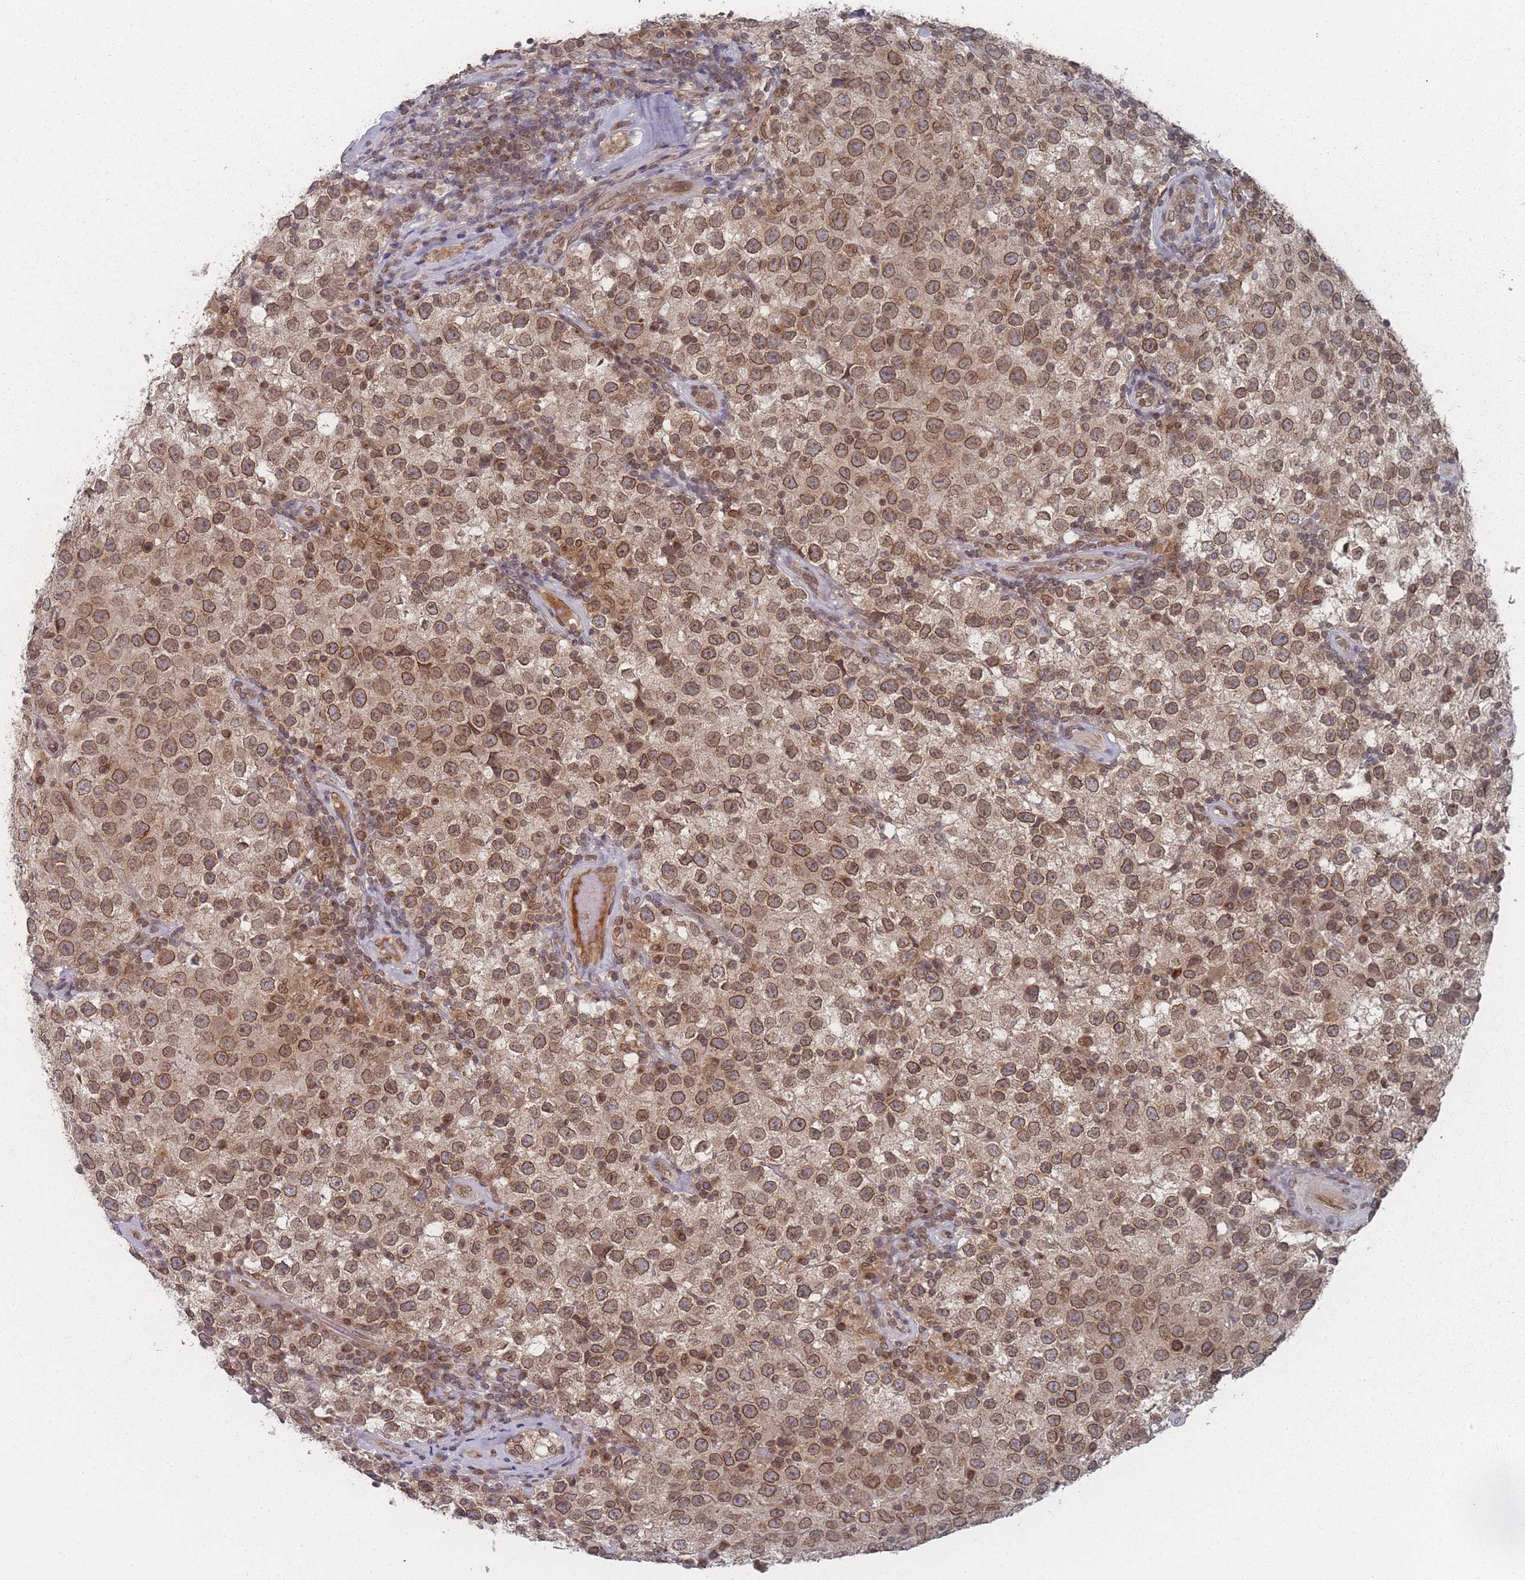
{"staining": {"intensity": "moderate", "quantity": ">75%", "location": "cytoplasmic/membranous,nuclear"}, "tissue": "testis cancer", "cell_type": "Tumor cells", "image_type": "cancer", "snomed": [{"axis": "morphology", "description": "Seminoma, NOS"}, {"axis": "morphology", "description": "Carcinoma, Embryonal, NOS"}, {"axis": "topography", "description": "Testis"}], "caption": "This photomicrograph exhibits testis cancer (embryonal carcinoma) stained with IHC to label a protein in brown. The cytoplasmic/membranous and nuclear of tumor cells show moderate positivity for the protein. Nuclei are counter-stained blue.", "gene": "TBC1D25", "patient": {"sex": "male", "age": 41}}